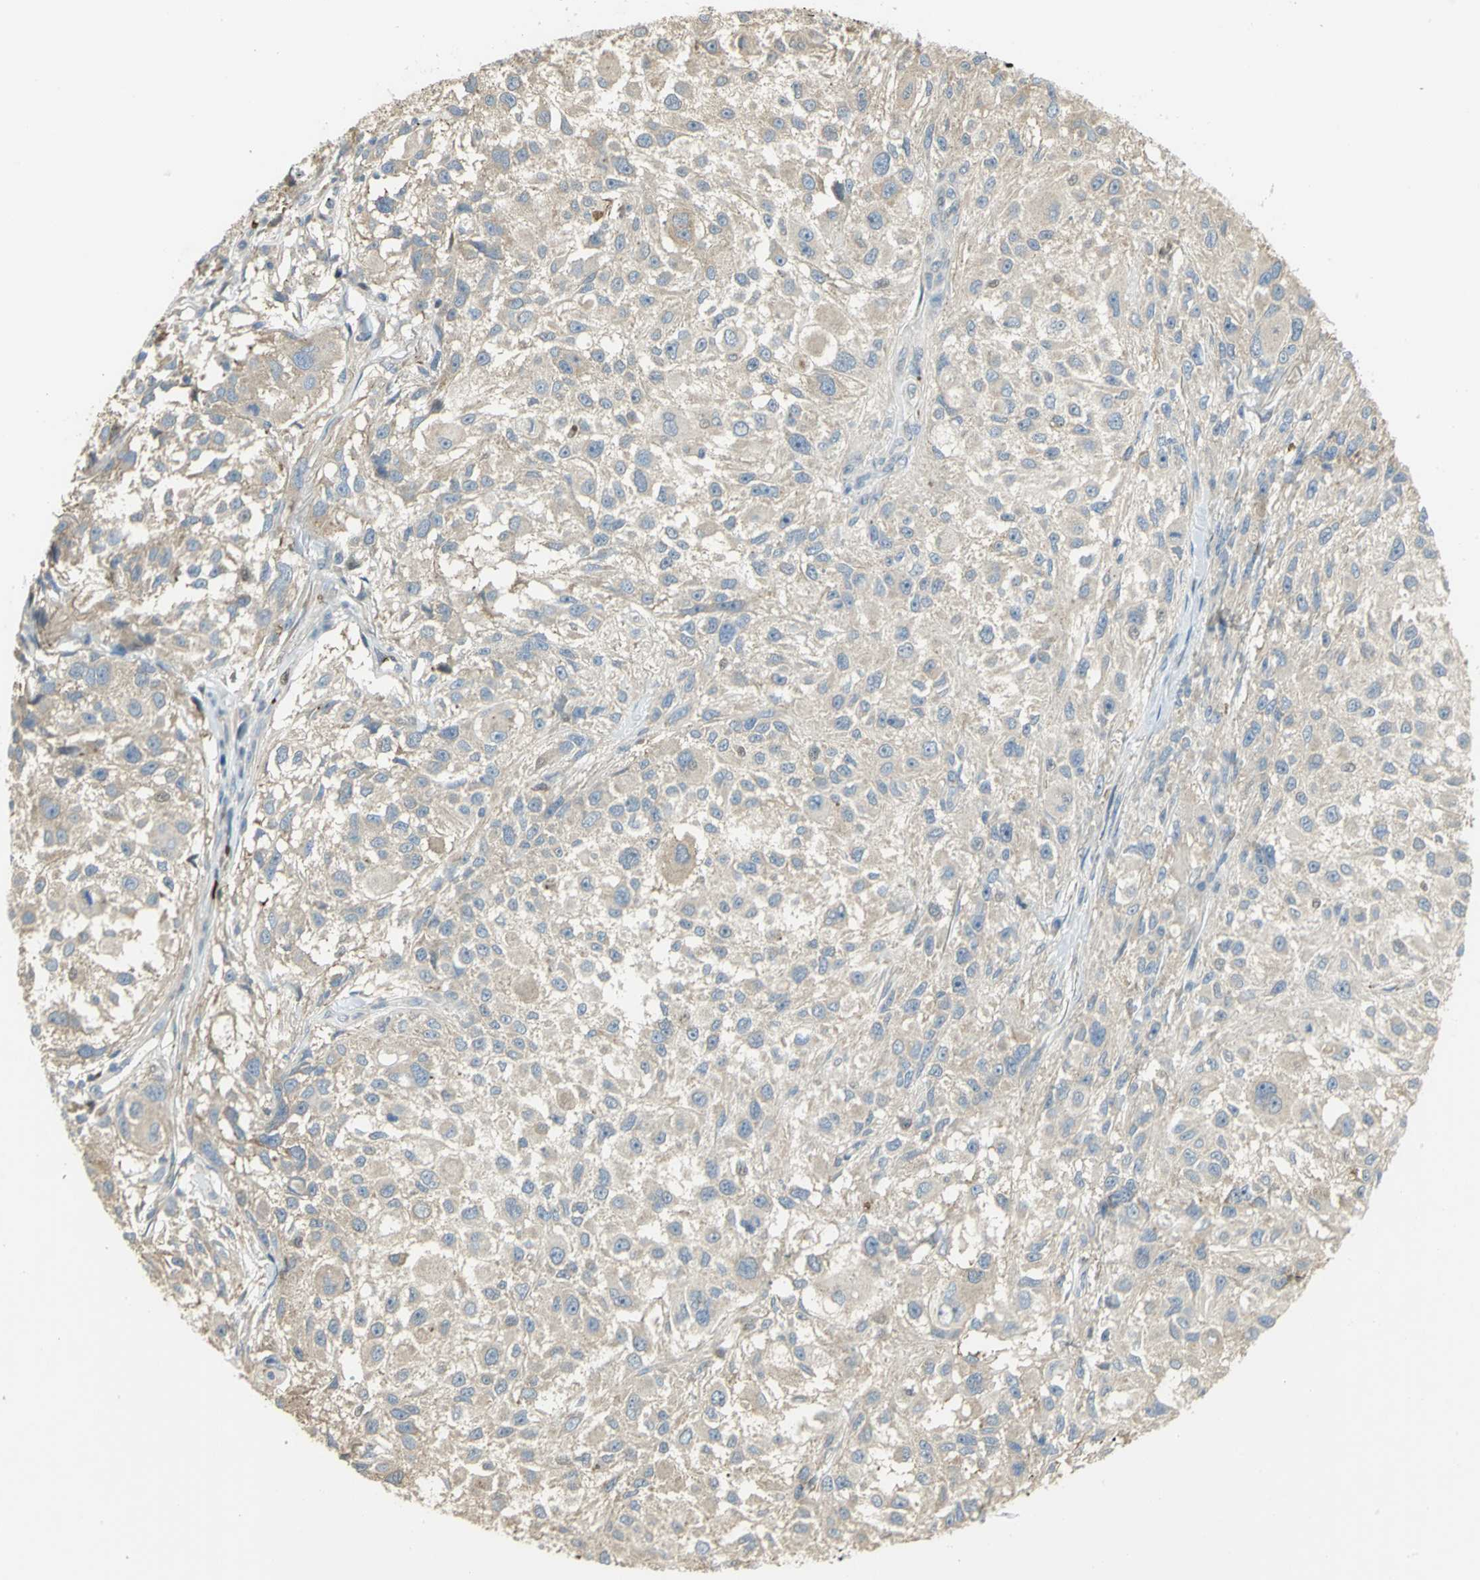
{"staining": {"intensity": "negative", "quantity": "none", "location": "none"}, "tissue": "melanoma", "cell_type": "Tumor cells", "image_type": "cancer", "snomed": [{"axis": "morphology", "description": "Necrosis, NOS"}, {"axis": "morphology", "description": "Malignant melanoma, NOS"}, {"axis": "topography", "description": "Skin"}], "caption": "Histopathology image shows no significant protein staining in tumor cells of malignant melanoma.", "gene": "ANK1", "patient": {"sex": "female", "age": 87}}